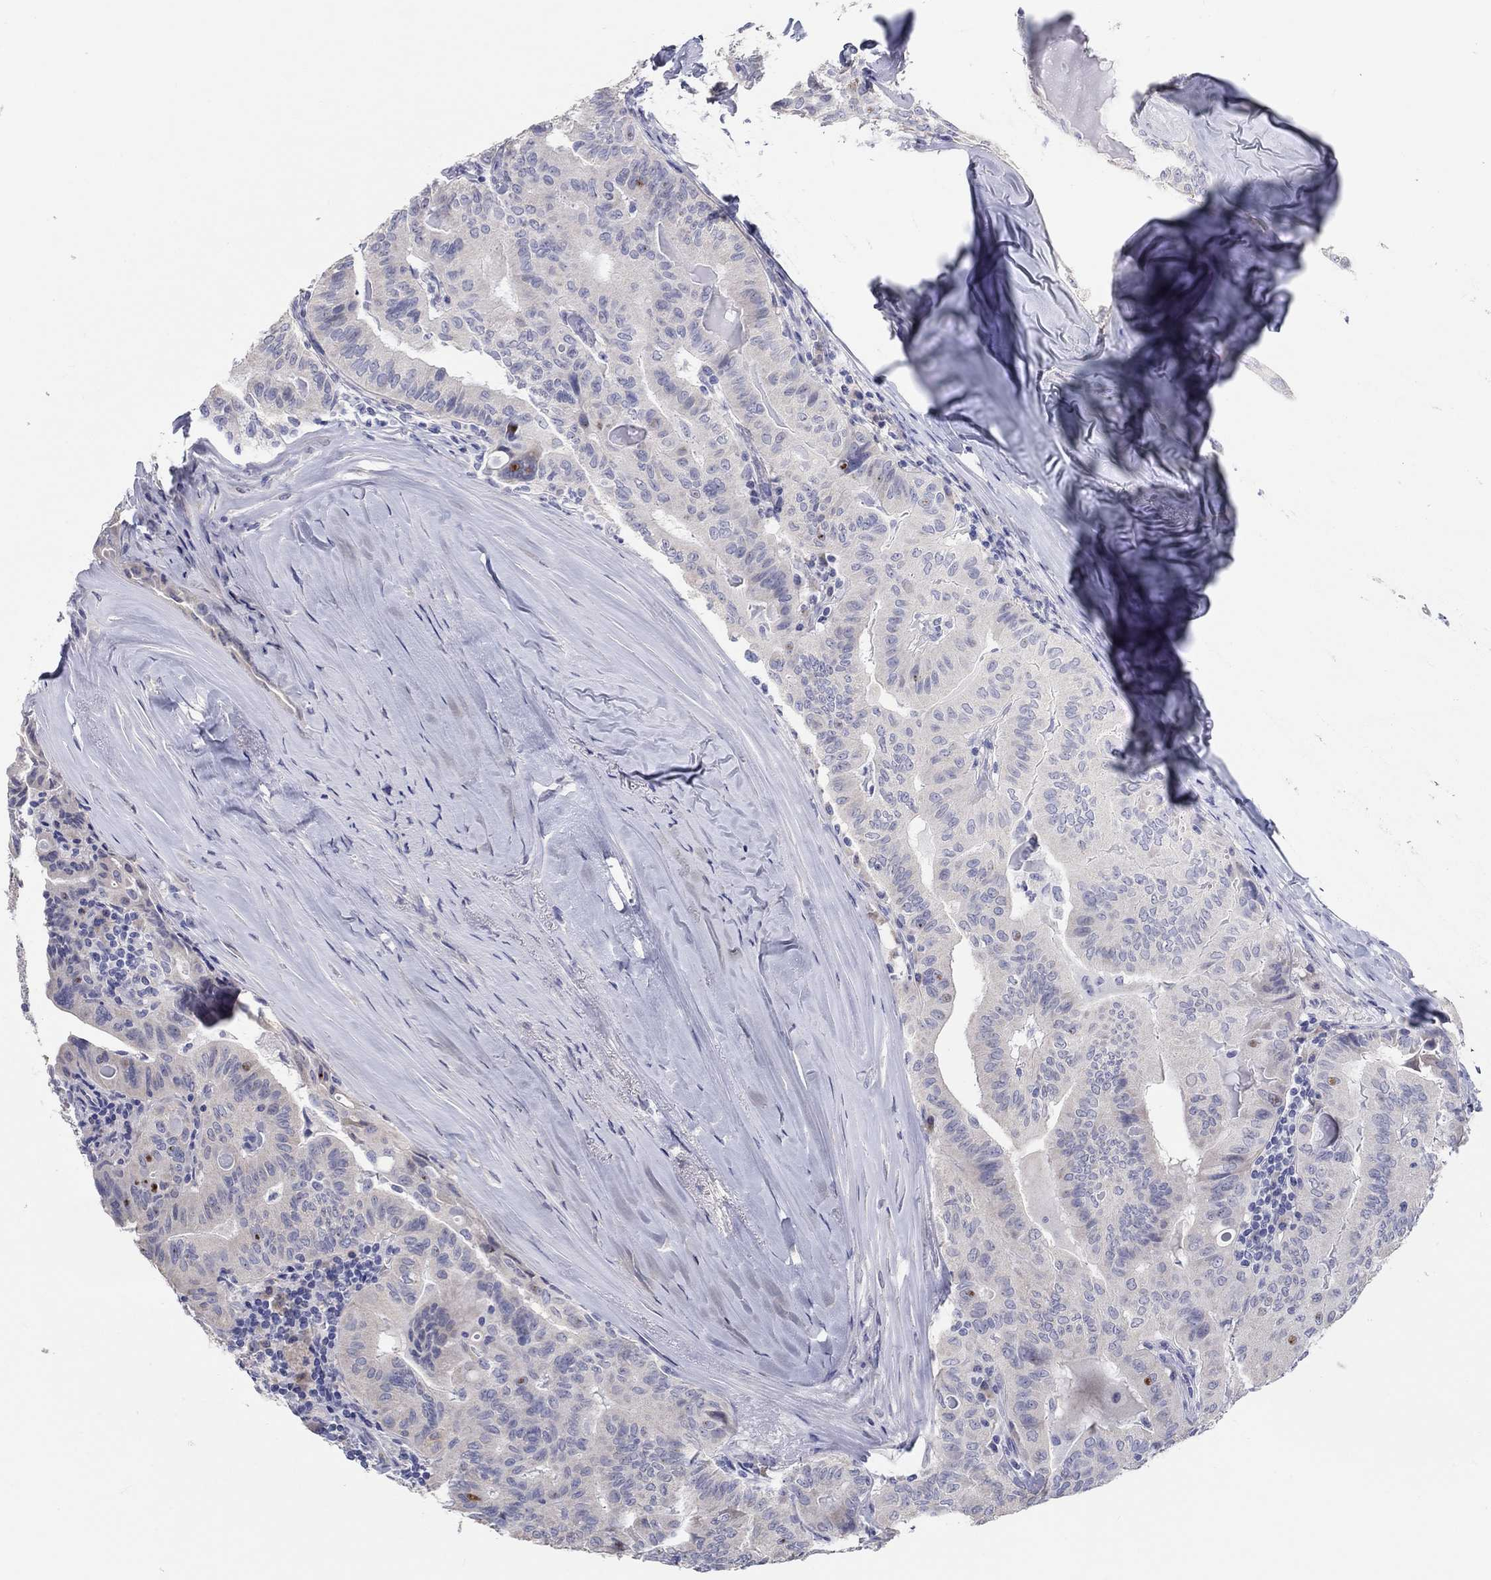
{"staining": {"intensity": "negative", "quantity": "none", "location": "none"}, "tissue": "thyroid cancer", "cell_type": "Tumor cells", "image_type": "cancer", "snomed": [{"axis": "morphology", "description": "Papillary adenocarcinoma, NOS"}, {"axis": "topography", "description": "Thyroid gland"}], "caption": "Tumor cells are negative for protein expression in human thyroid papillary adenocarcinoma. (DAB IHC with hematoxylin counter stain).", "gene": "LRRC4C", "patient": {"sex": "female", "age": 68}}